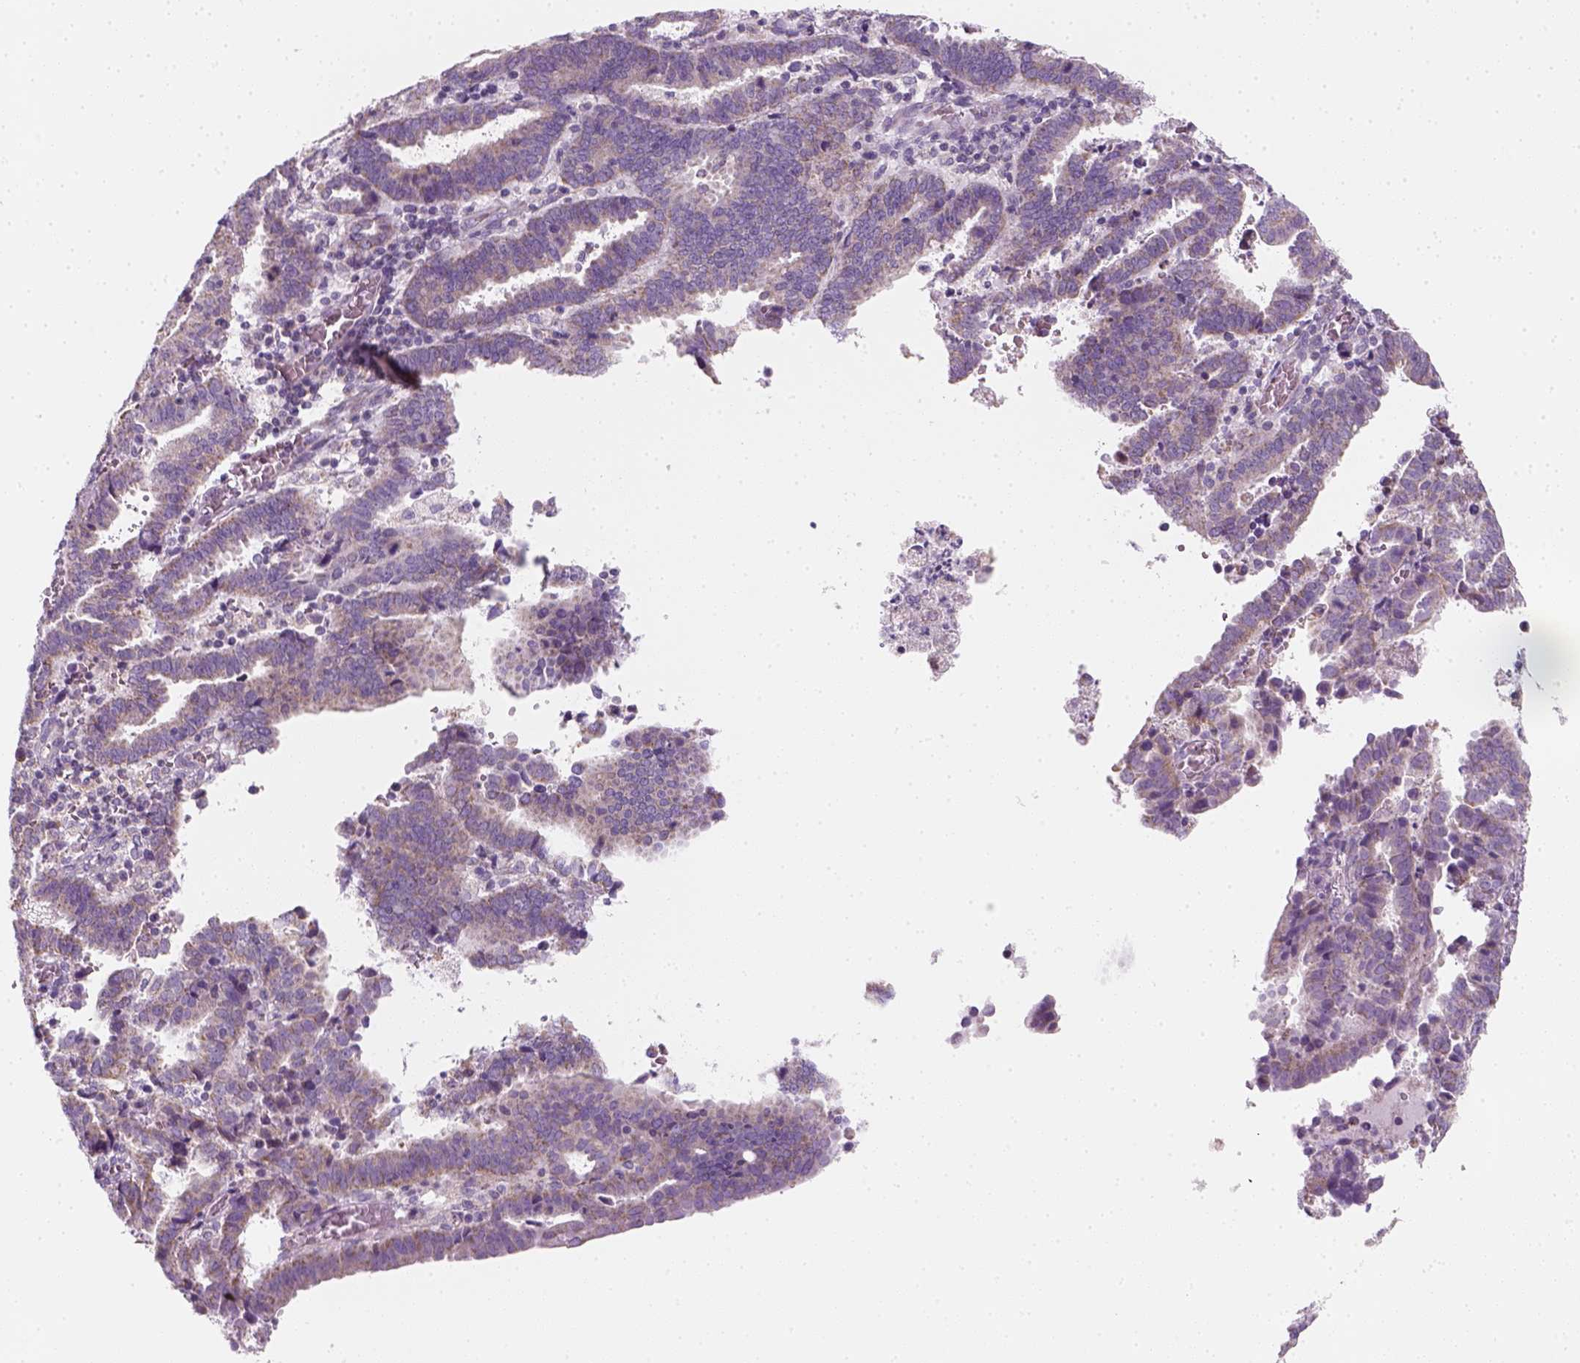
{"staining": {"intensity": "weak", "quantity": "25%-75%", "location": "cytoplasmic/membranous"}, "tissue": "endometrial cancer", "cell_type": "Tumor cells", "image_type": "cancer", "snomed": [{"axis": "morphology", "description": "Adenocarcinoma, NOS"}, {"axis": "topography", "description": "Uterus"}], "caption": "Weak cytoplasmic/membranous staining is present in approximately 25%-75% of tumor cells in adenocarcinoma (endometrial).", "gene": "AWAT2", "patient": {"sex": "female", "age": 83}}